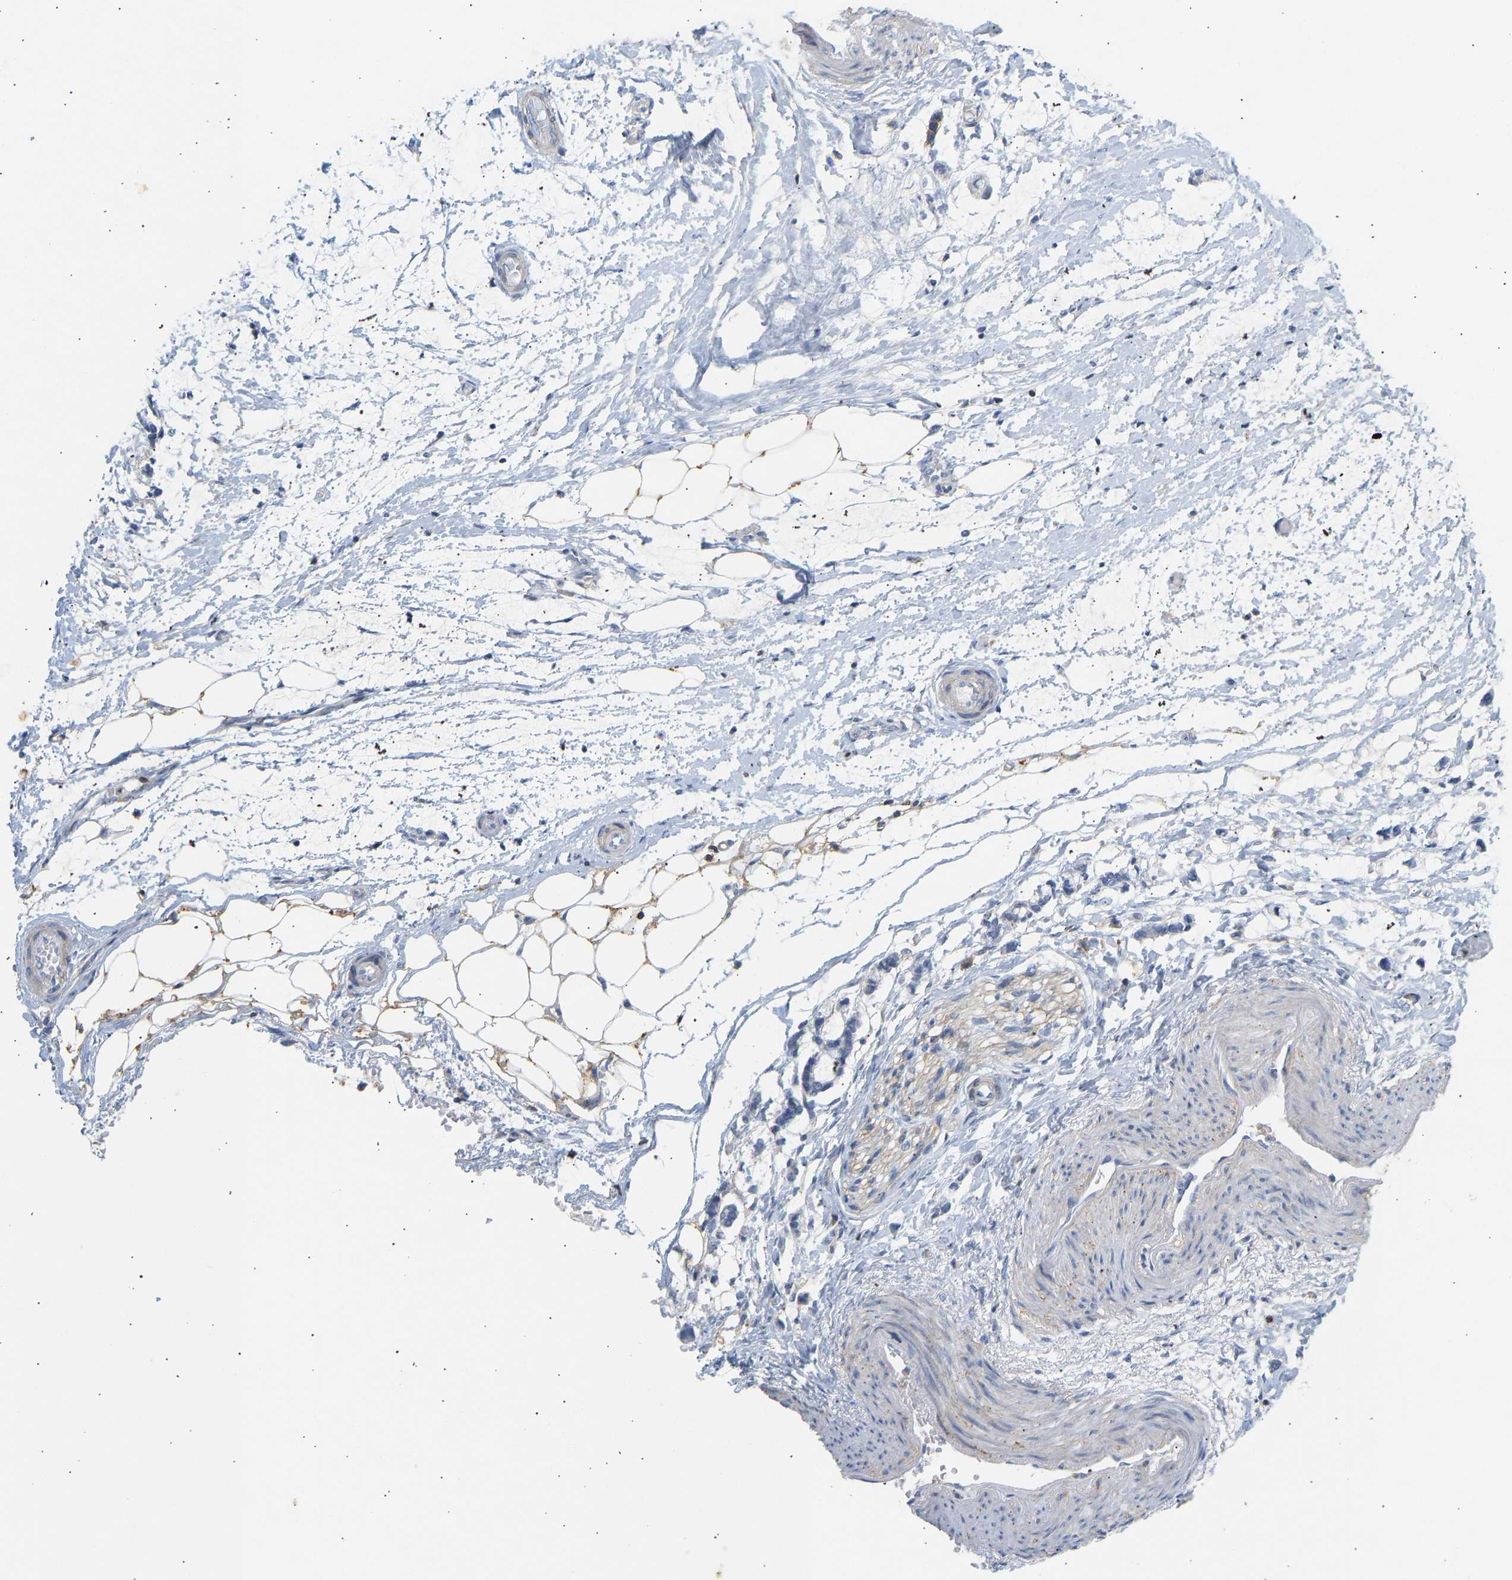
{"staining": {"intensity": "moderate", "quantity": ">75%", "location": "cytoplasmic/membranous"}, "tissue": "adipose tissue", "cell_type": "Adipocytes", "image_type": "normal", "snomed": [{"axis": "morphology", "description": "Normal tissue, NOS"}, {"axis": "morphology", "description": "Adenocarcinoma, NOS"}, {"axis": "topography", "description": "Colon"}, {"axis": "topography", "description": "Peripheral nerve tissue"}], "caption": "Immunohistochemistry staining of unremarkable adipose tissue, which reveals medium levels of moderate cytoplasmic/membranous expression in about >75% of adipocytes indicating moderate cytoplasmic/membranous protein positivity. The staining was performed using DAB (3,3'-diaminobenzidine) (brown) for protein detection and nuclei were counterstained in hematoxylin (blue).", "gene": "BVES", "patient": {"sex": "male", "age": 14}}